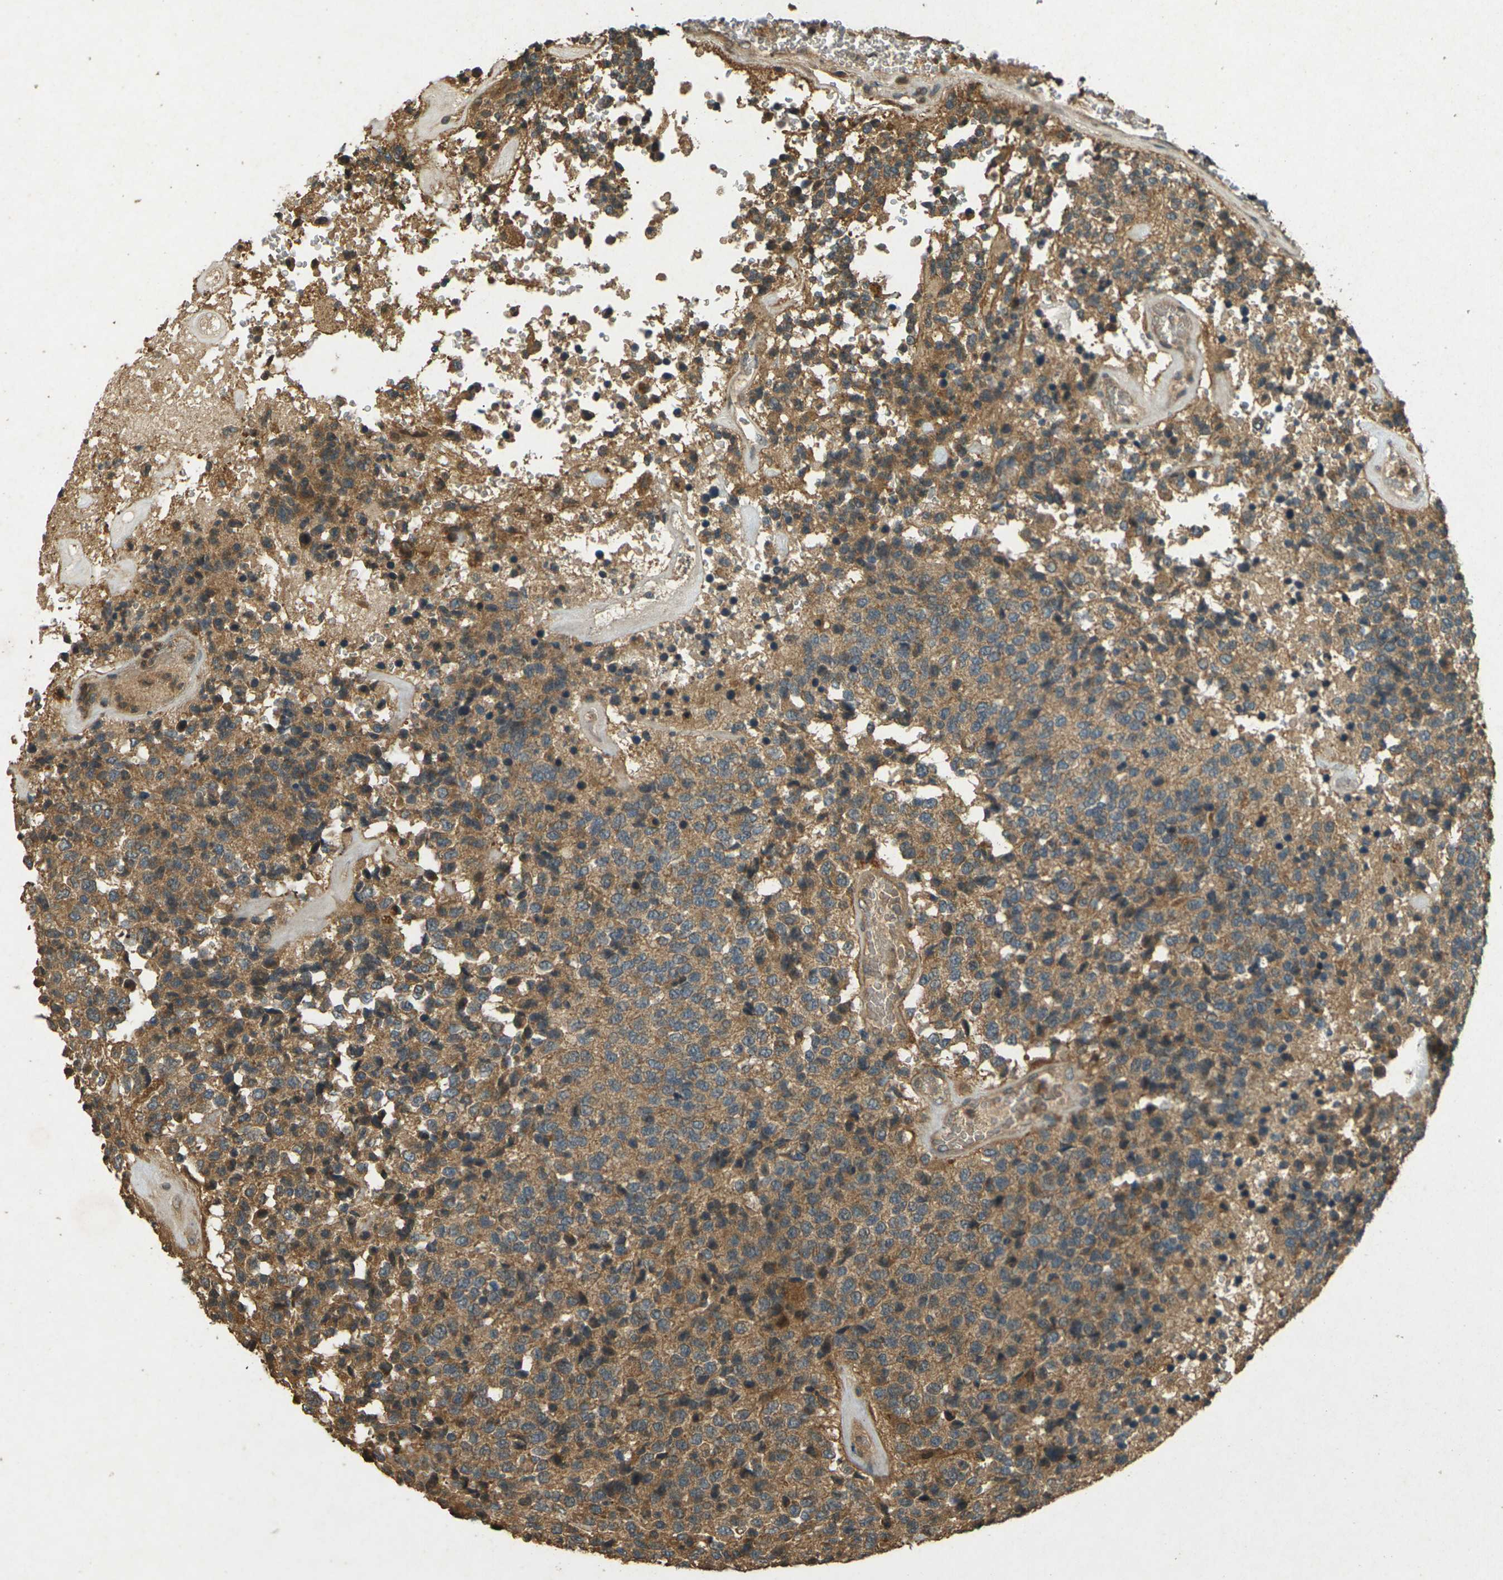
{"staining": {"intensity": "moderate", "quantity": ">75%", "location": "cytoplasmic/membranous"}, "tissue": "glioma", "cell_type": "Tumor cells", "image_type": "cancer", "snomed": [{"axis": "morphology", "description": "Glioma, malignant, High grade"}, {"axis": "topography", "description": "pancreas cauda"}], "caption": "Protein analysis of glioma tissue shows moderate cytoplasmic/membranous expression in about >75% of tumor cells.", "gene": "TAP1", "patient": {"sex": "male", "age": 60}}